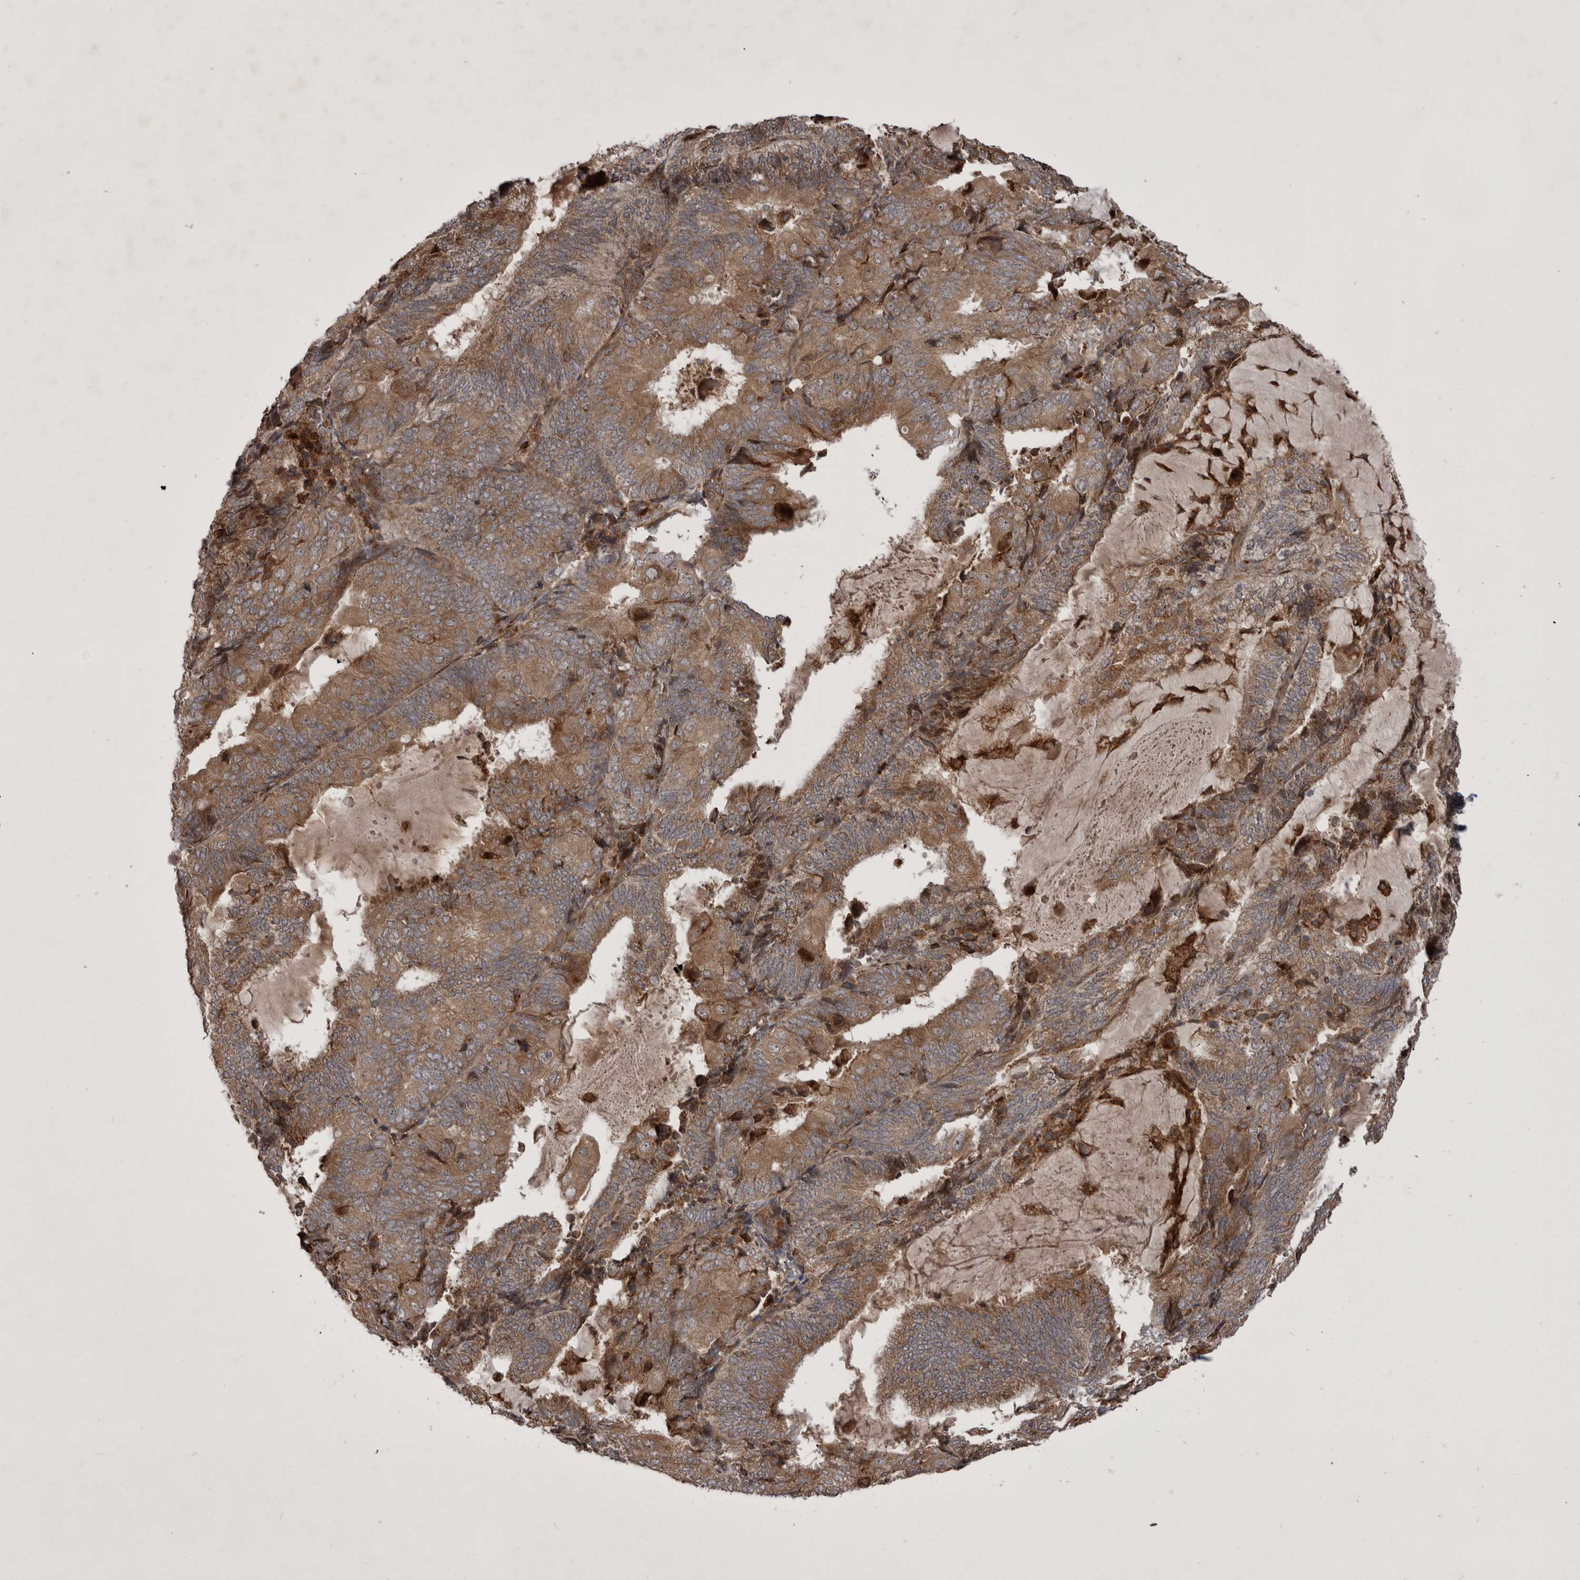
{"staining": {"intensity": "moderate", "quantity": ">75%", "location": "cytoplasmic/membranous"}, "tissue": "endometrial cancer", "cell_type": "Tumor cells", "image_type": "cancer", "snomed": [{"axis": "morphology", "description": "Adenocarcinoma, NOS"}, {"axis": "topography", "description": "Endometrium"}], "caption": "Immunohistochemistry (IHC) image of neoplastic tissue: human endometrial cancer stained using IHC displays medium levels of moderate protein expression localized specifically in the cytoplasmic/membranous of tumor cells, appearing as a cytoplasmic/membranous brown color.", "gene": "RAB3GAP2", "patient": {"sex": "female", "age": 81}}